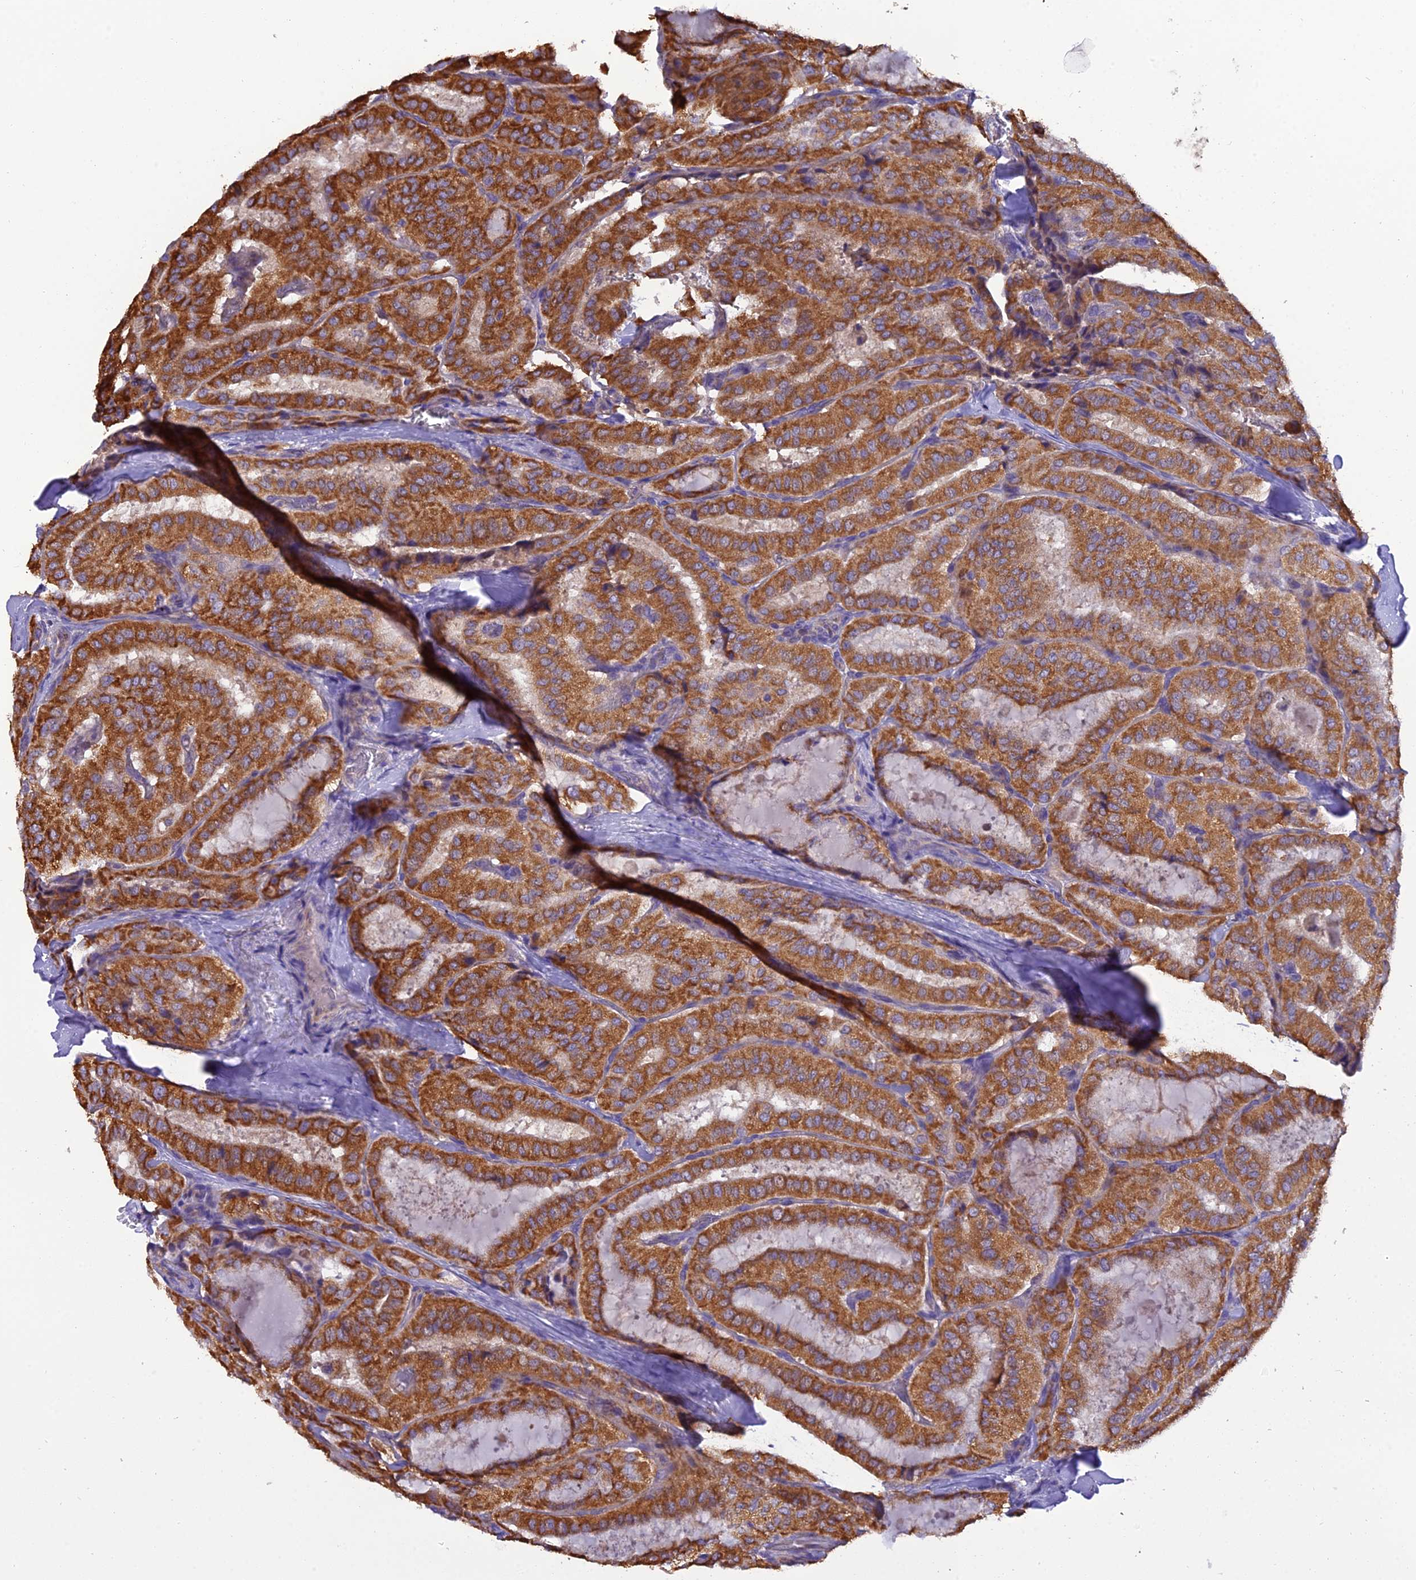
{"staining": {"intensity": "strong", "quantity": ">75%", "location": "cytoplasmic/membranous"}, "tissue": "thyroid cancer", "cell_type": "Tumor cells", "image_type": "cancer", "snomed": [{"axis": "morphology", "description": "Normal tissue, NOS"}, {"axis": "morphology", "description": "Papillary adenocarcinoma, NOS"}, {"axis": "topography", "description": "Thyroid gland"}], "caption": "Immunohistochemistry (IHC) of human thyroid papillary adenocarcinoma displays high levels of strong cytoplasmic/membranous positivity in about >75% of tumor cells. (DAB (3,3'-diaminobenzidine) = brown stain, brightfield microscopy at high magnification).", "gene": "GPD1", "patient": {"sex": "female", "age": 59}}